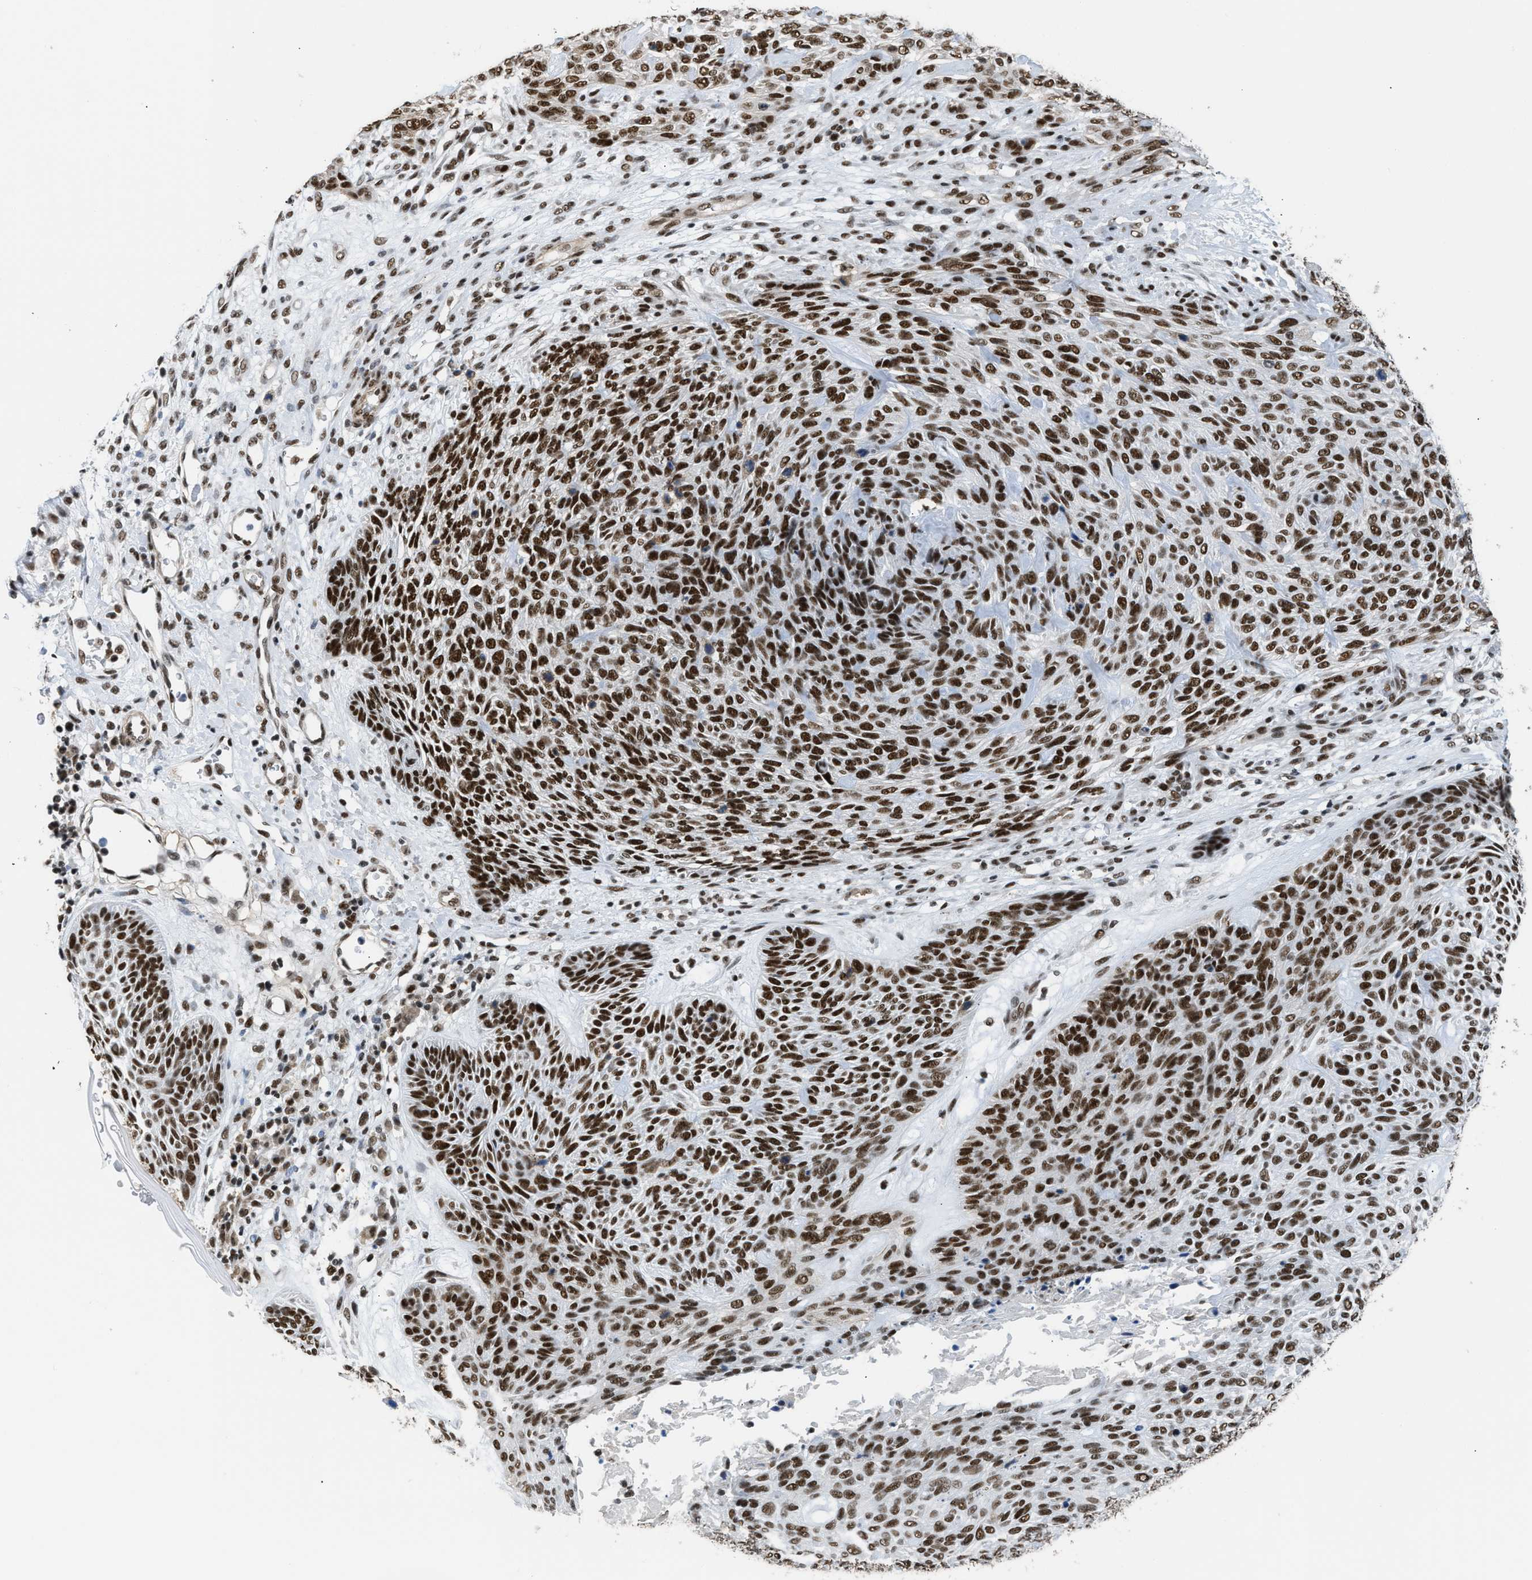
{"staining": {"intensity": "strong", "quantity": ">75%", "location": "nuclear"}, "tissue": "skin cancer", "cell_type": "Tumor cells", "image_type": "cancer", "snomed": [{"axis": "morphology", "description": "Basal cell carcinoma"}, {"axis": "topography", "description": "Skin"}], "caption": "A histopathology image of skin cancer stained for a protein demonstrates strong nuclear brown staining in tumor cells.", "gene": "SCAF4", "patient": {"sex": "male", "age": 55}}